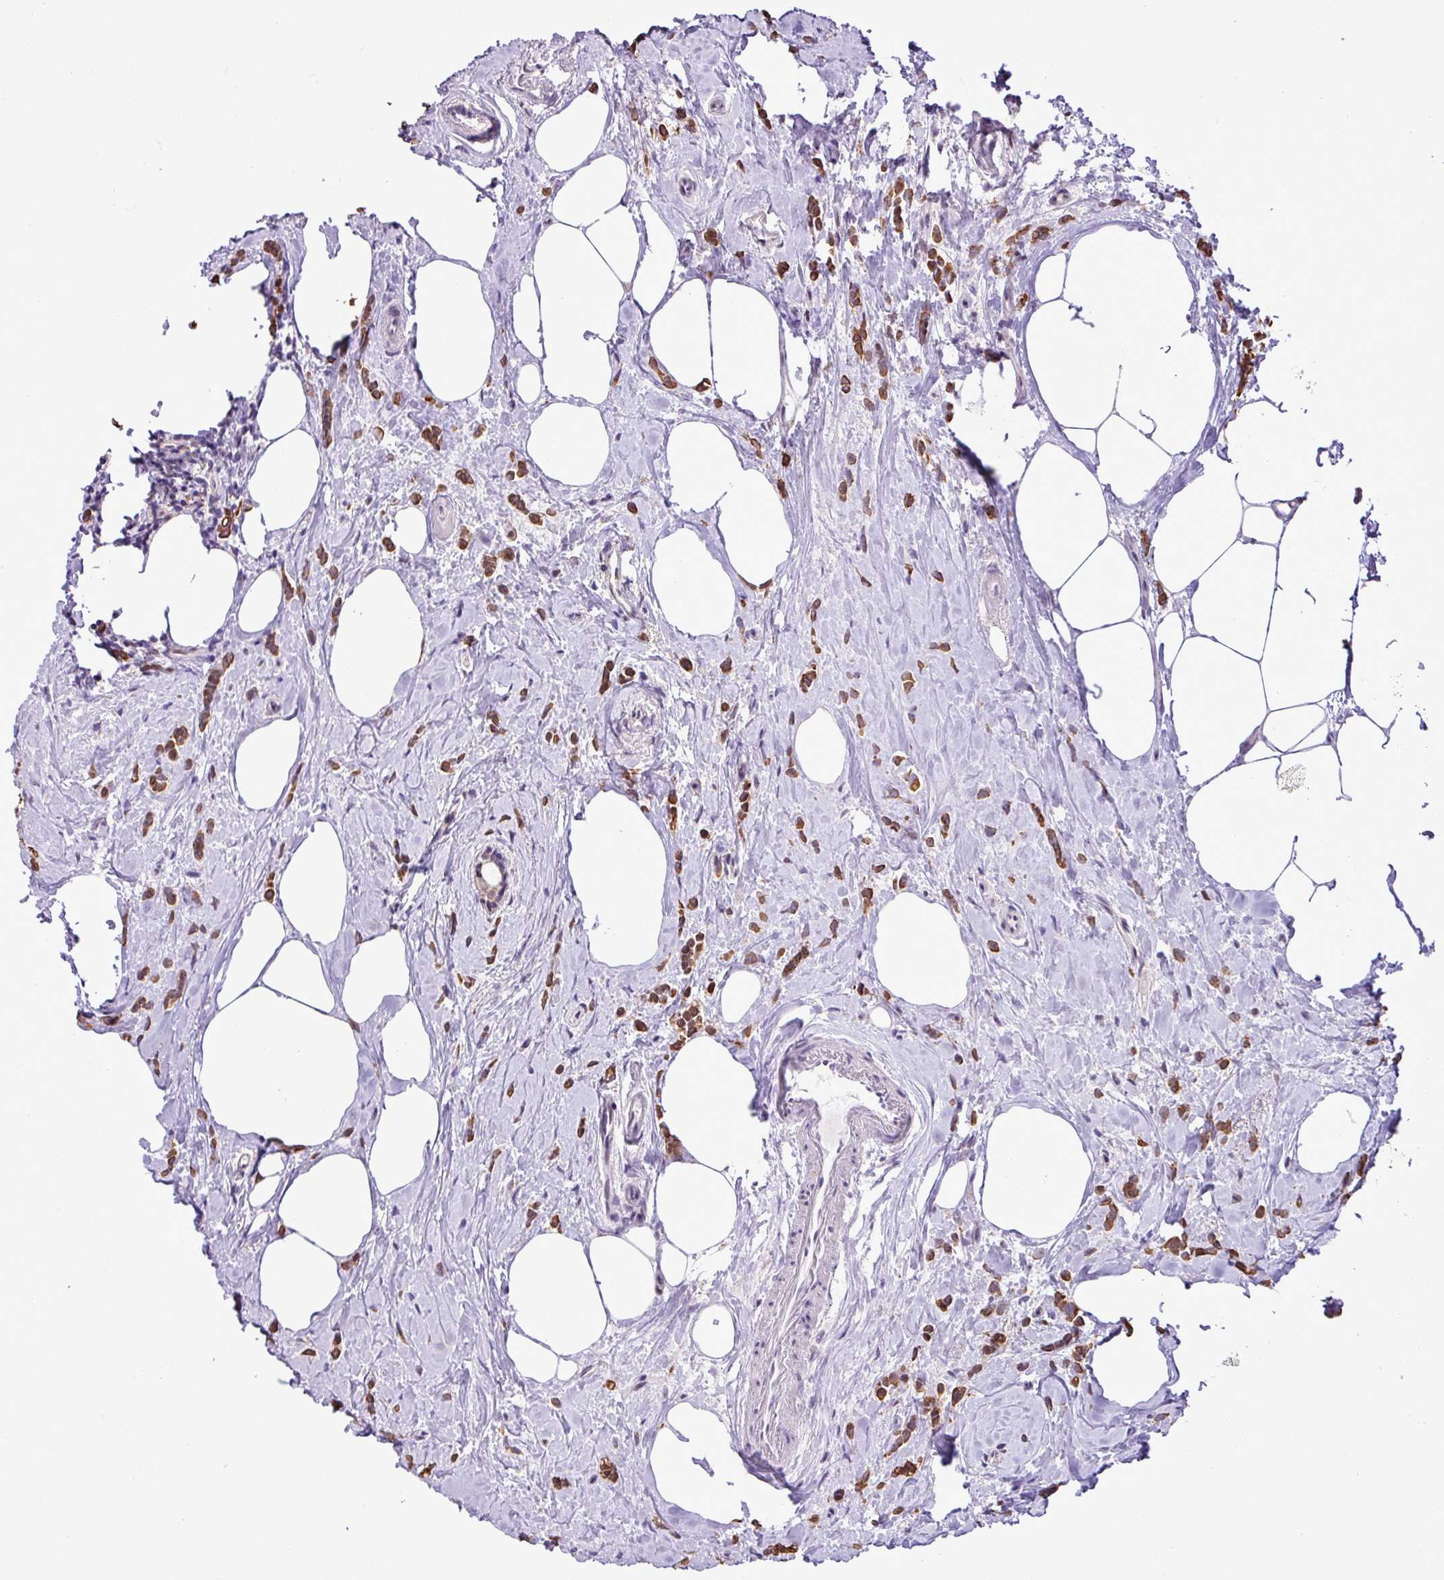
{"staining": {"intensity": "strong", "quantity": ">75%", "location": "cytoplasmic/membranous"}, "tissue": "breast cancer", "cell_type": "Tumor cells", "image_type": "cancer", "snomed": [{"axis": "morphology", "description": "Lobular carcinoma"}, {"axis": "topography", "description": "Breast"}], "caption": "Tumor cells show high levels of strong cytoplasmic/membranous staining in approximately >75% of cells in lobular carcinoma (breast). (Stains: DAB (3,3'-diaminobenzidine) in brown, nuclei in blue, Microscopy: brightfield microscopy at high magnification).", "gene": "SGPP1", "patient": {"sex": "female", "age": 84}}